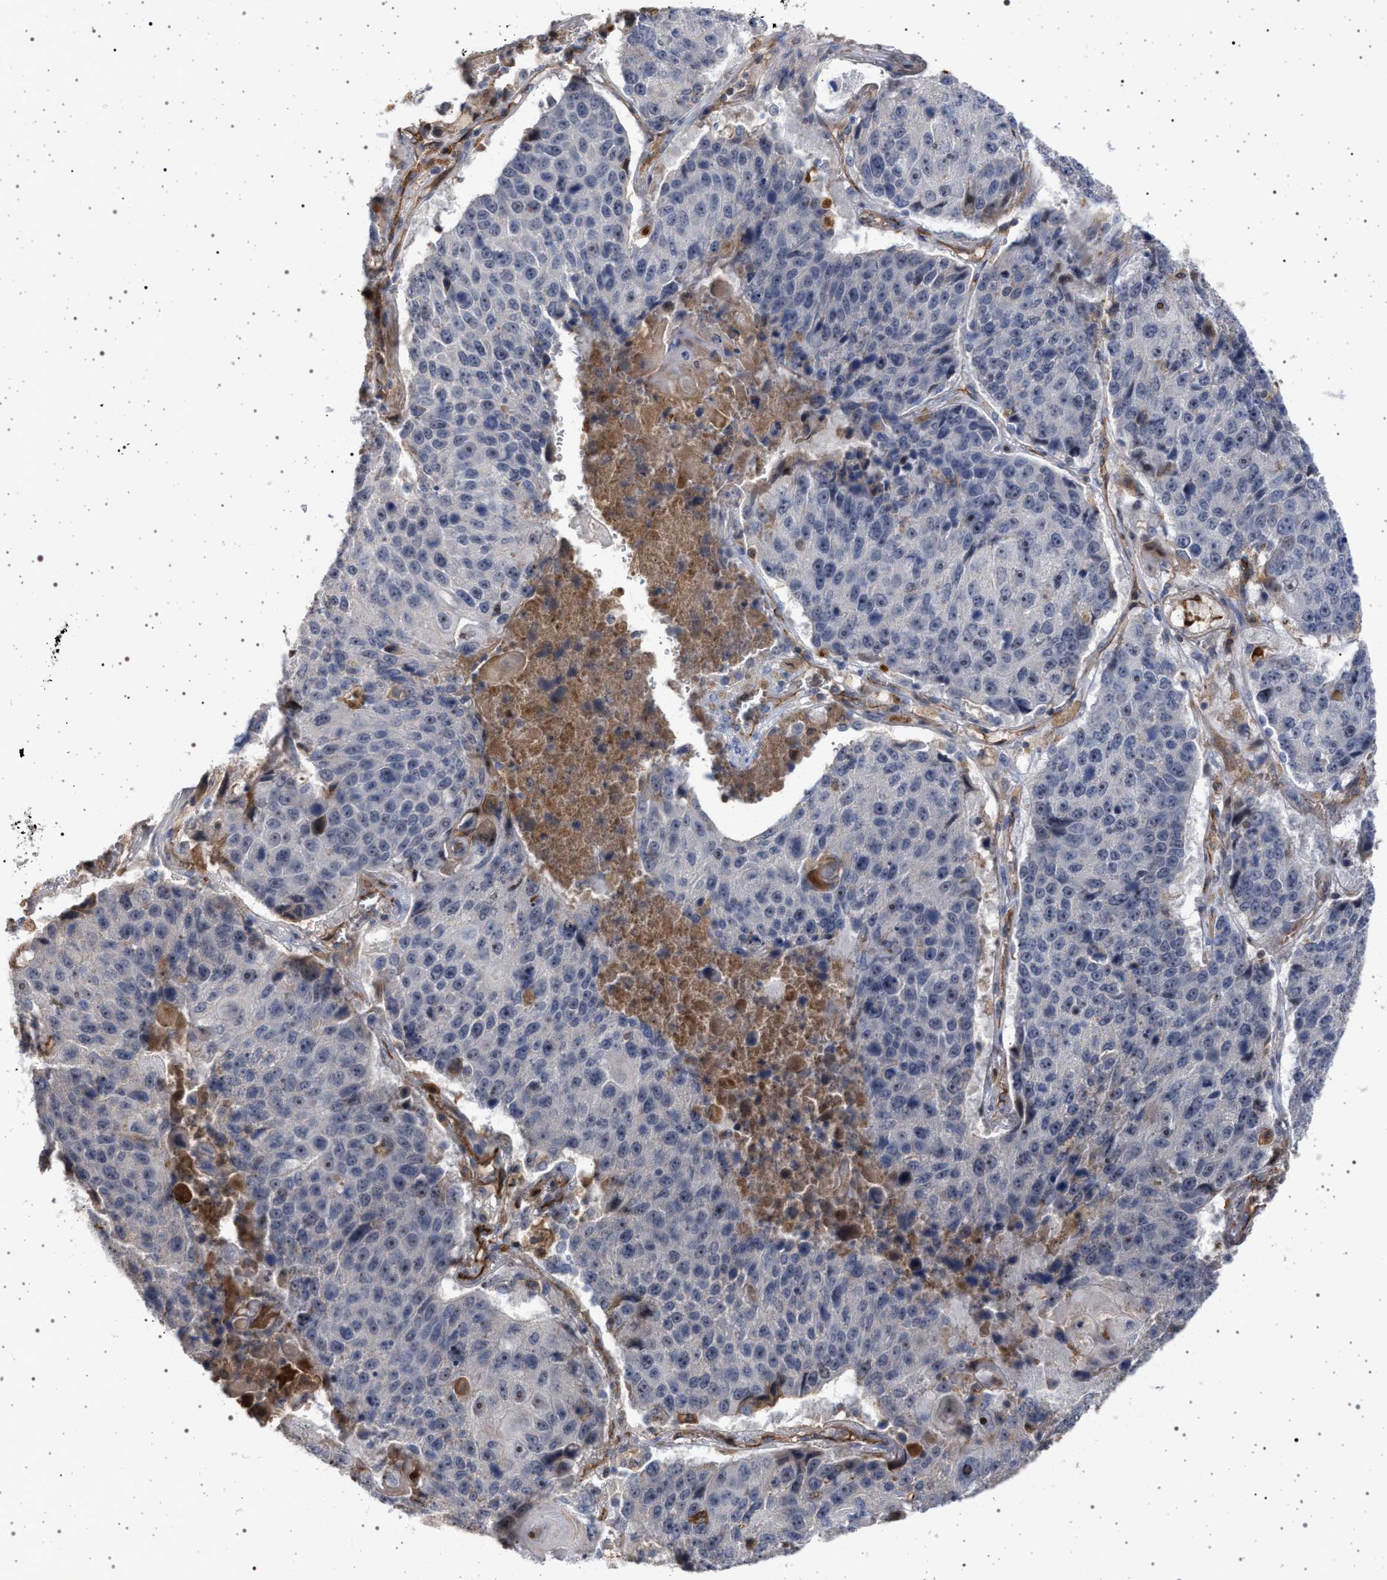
{"staining": {"intensity": "negative", "quantity": "none", "location": "none"}, "tissue": "lung cancer", "cell_type": "Tumor cells", "image_type": "cancer", "snomed": [{"axis": "morphology", "description": "Squamous cell carcinoma, NOS"}, {"axis": "topography", "description": "Lung"}], "caption": "This is an immunohistochemistry (IHC) image of human lung squamous cell carcinoma. There is no expression in tumor cells.", "gene": "RBM48", "patient": {"sex": "male", "age": 61}}